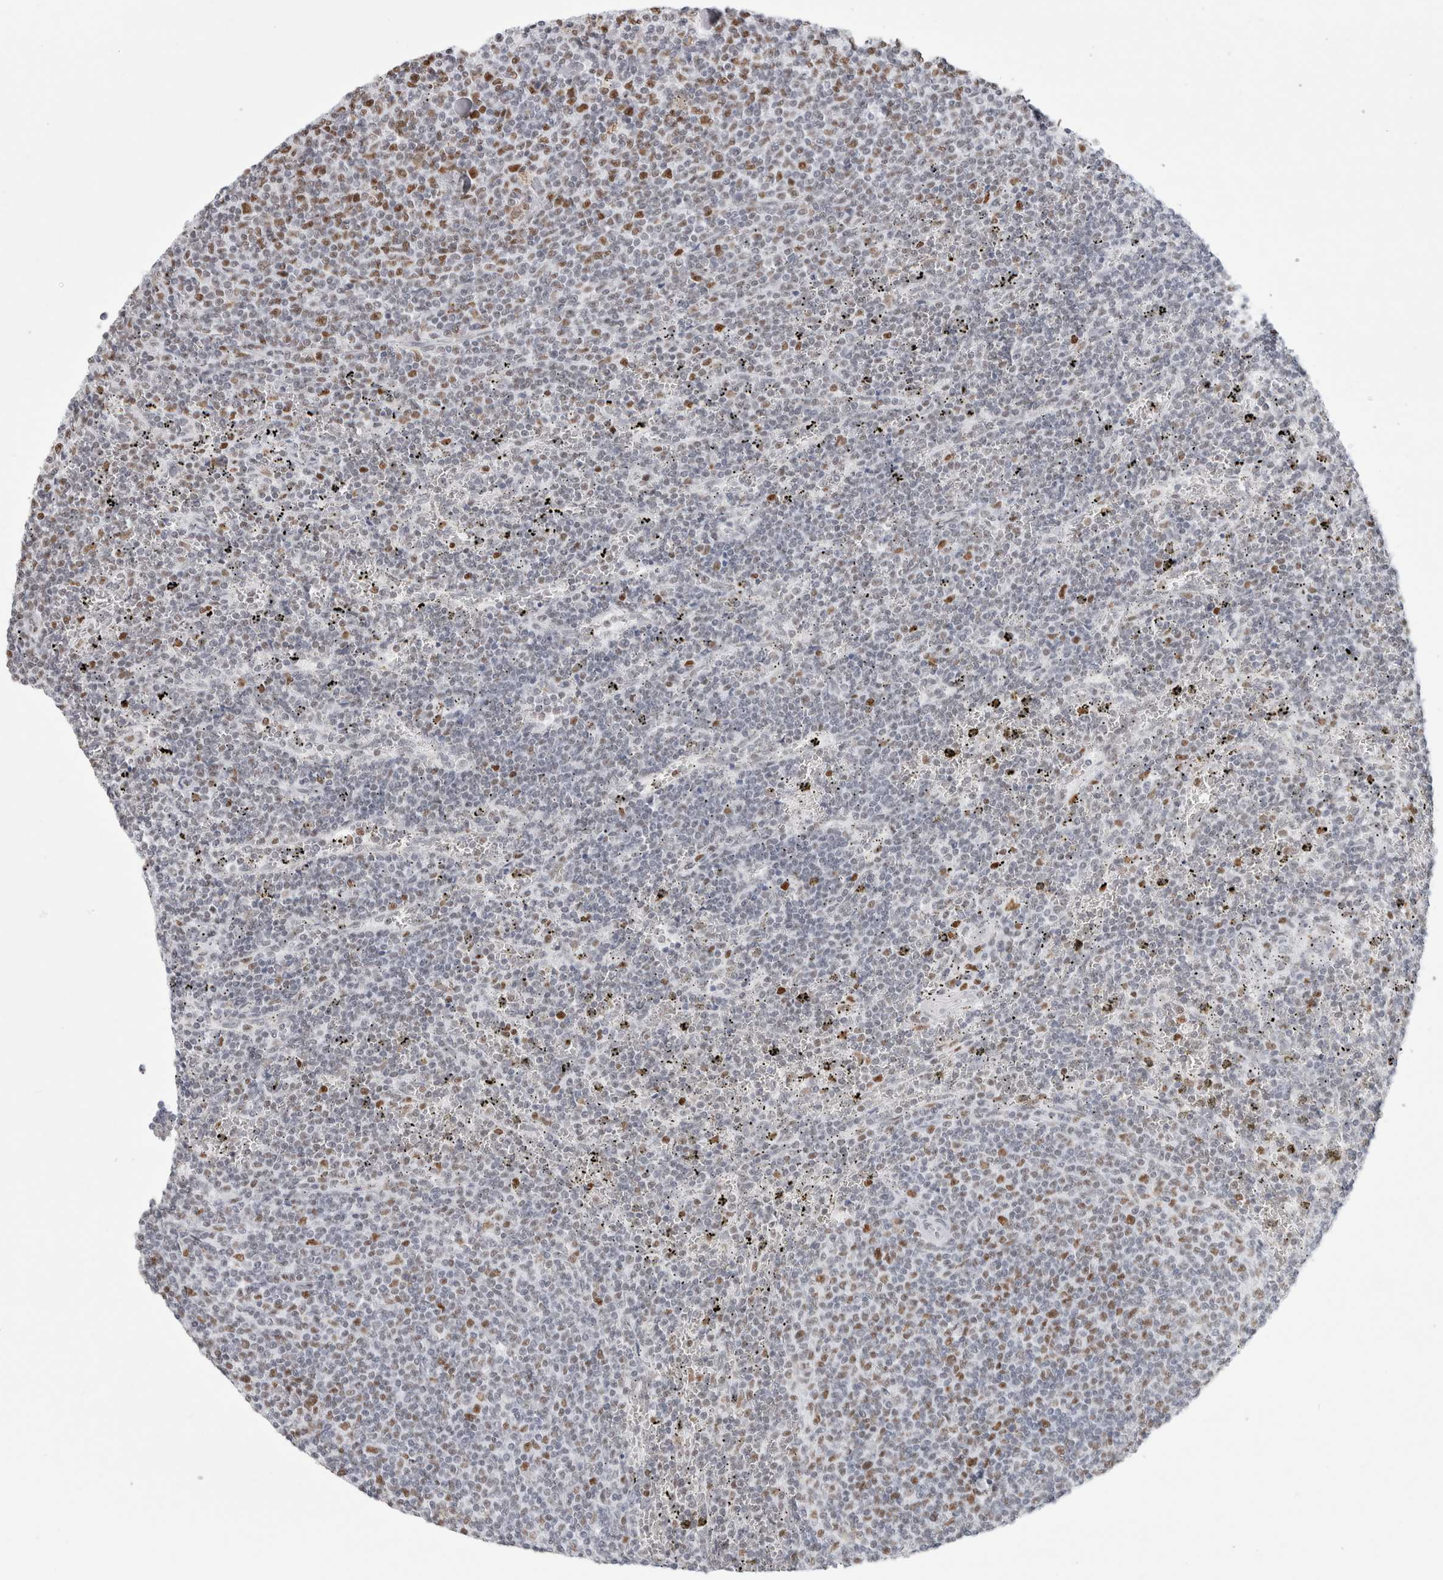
{"staining": {"intensity": "moderate", "quantity": "25%-75%", "location": "nuclear"}, "tissue": "lymphoma", "cell_type": "Tumor cells", "image_type": "cancer", "snomed": [{"axis": "morphology", "description": "Malignant lymphoma, non-Hodgkin's type, Low grade"}, {"axis": "topography", "description": "Spleen"}], "caption": "The micrograph demonstrates staining of lymphoma, revealing moderate nuclear protein positivity (brown color) within tumor cells.", "gene": "SMARCC1", "patient": {"sex": "female", "age": 50}}